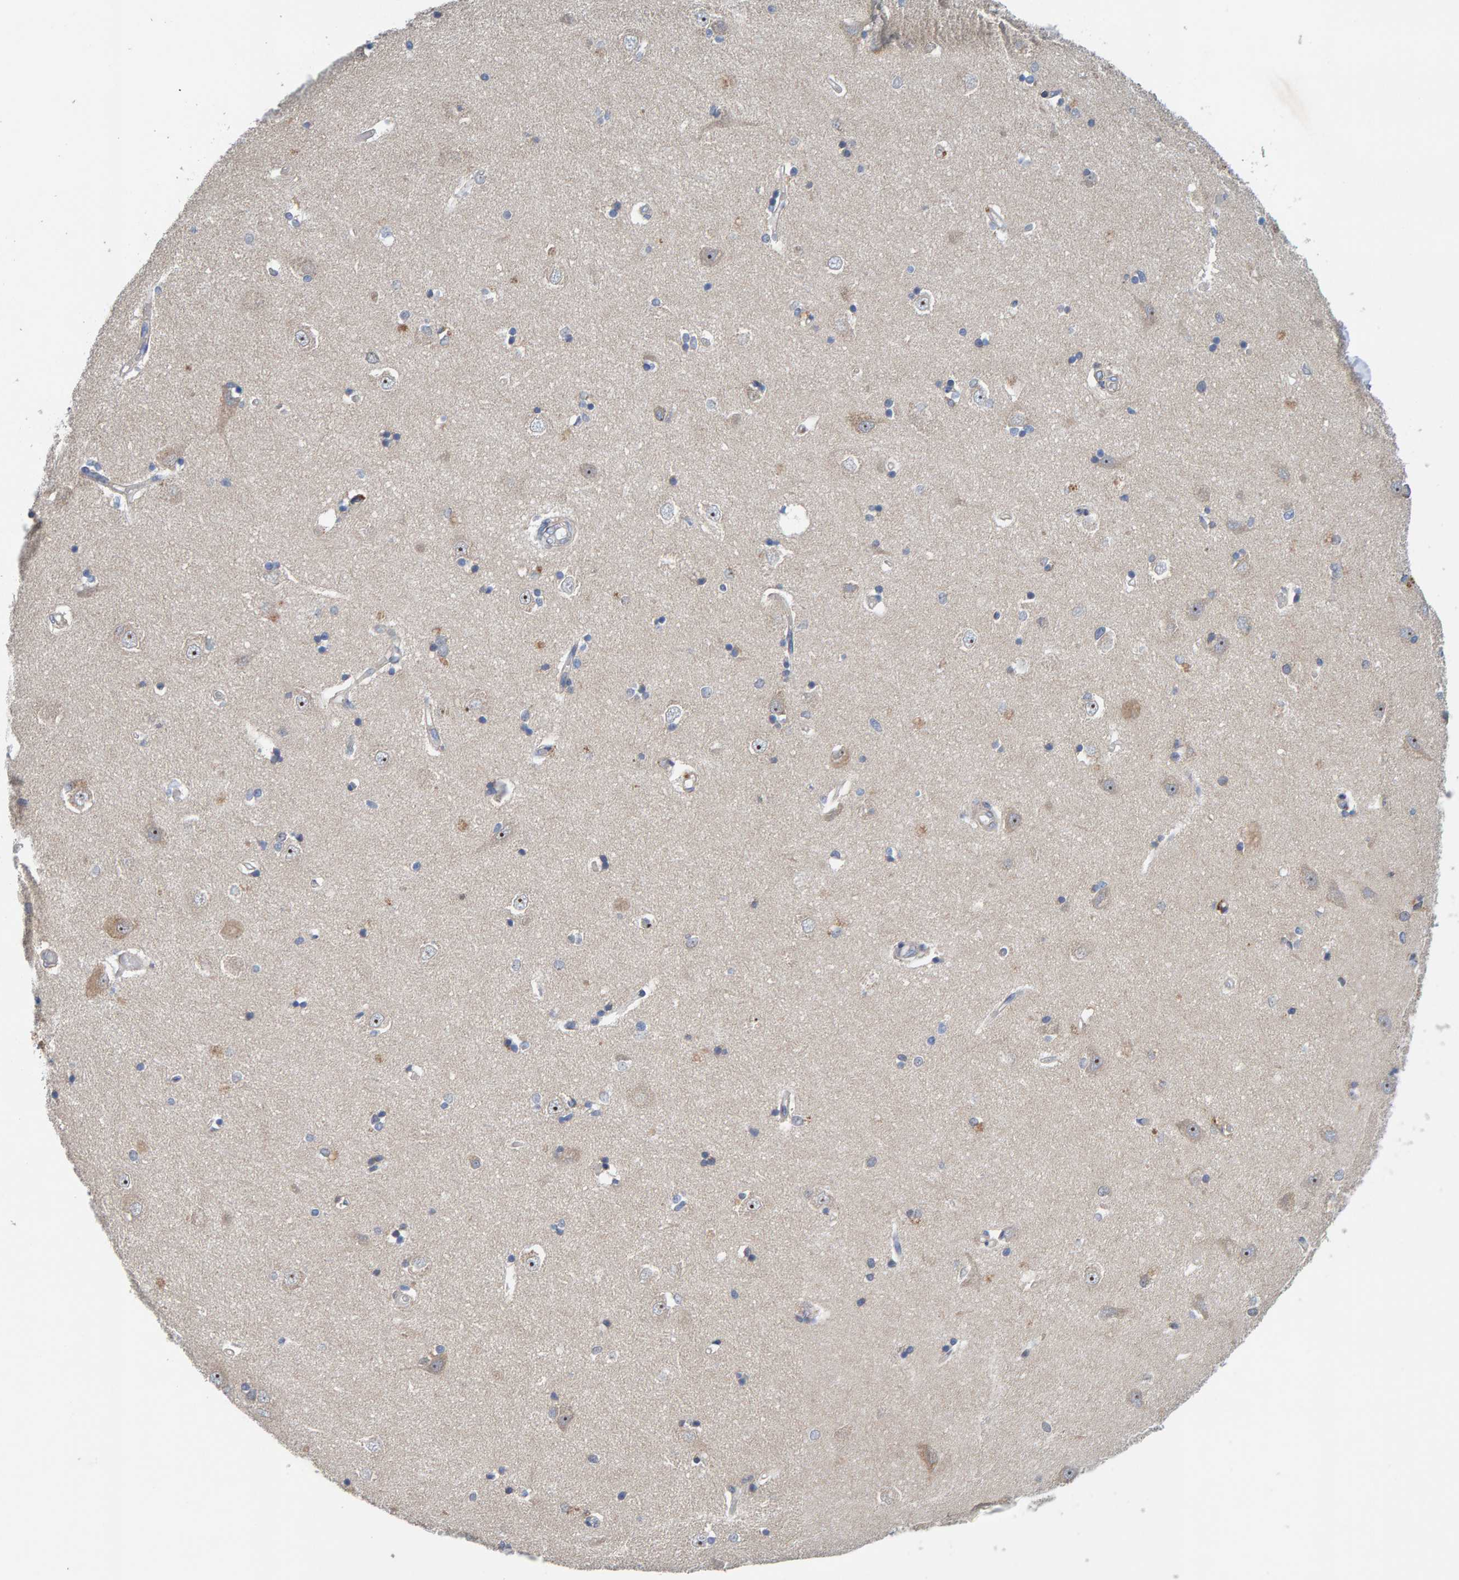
{"staining": {"intensity": "weak", "quantity": "<25%", "location": "cytoplasmic/membranous"}, "tissue": "hippocampus", "cell_type": "Glial cells", "image_type": "normal", "snomed": [{"axis": "morphology", "description": "Normal tissue, NOS"}, {"axis": "topography", "description": "Hippocampus"}], "caption": "High magnification brightfield microscopy of normal hippocampus stained with DAB (brown) and counterstained with hematoxylin (blue): glial cells show no significant expression.", "gene": "CCM2", "patient": {"sex": "male", "age": 45}}